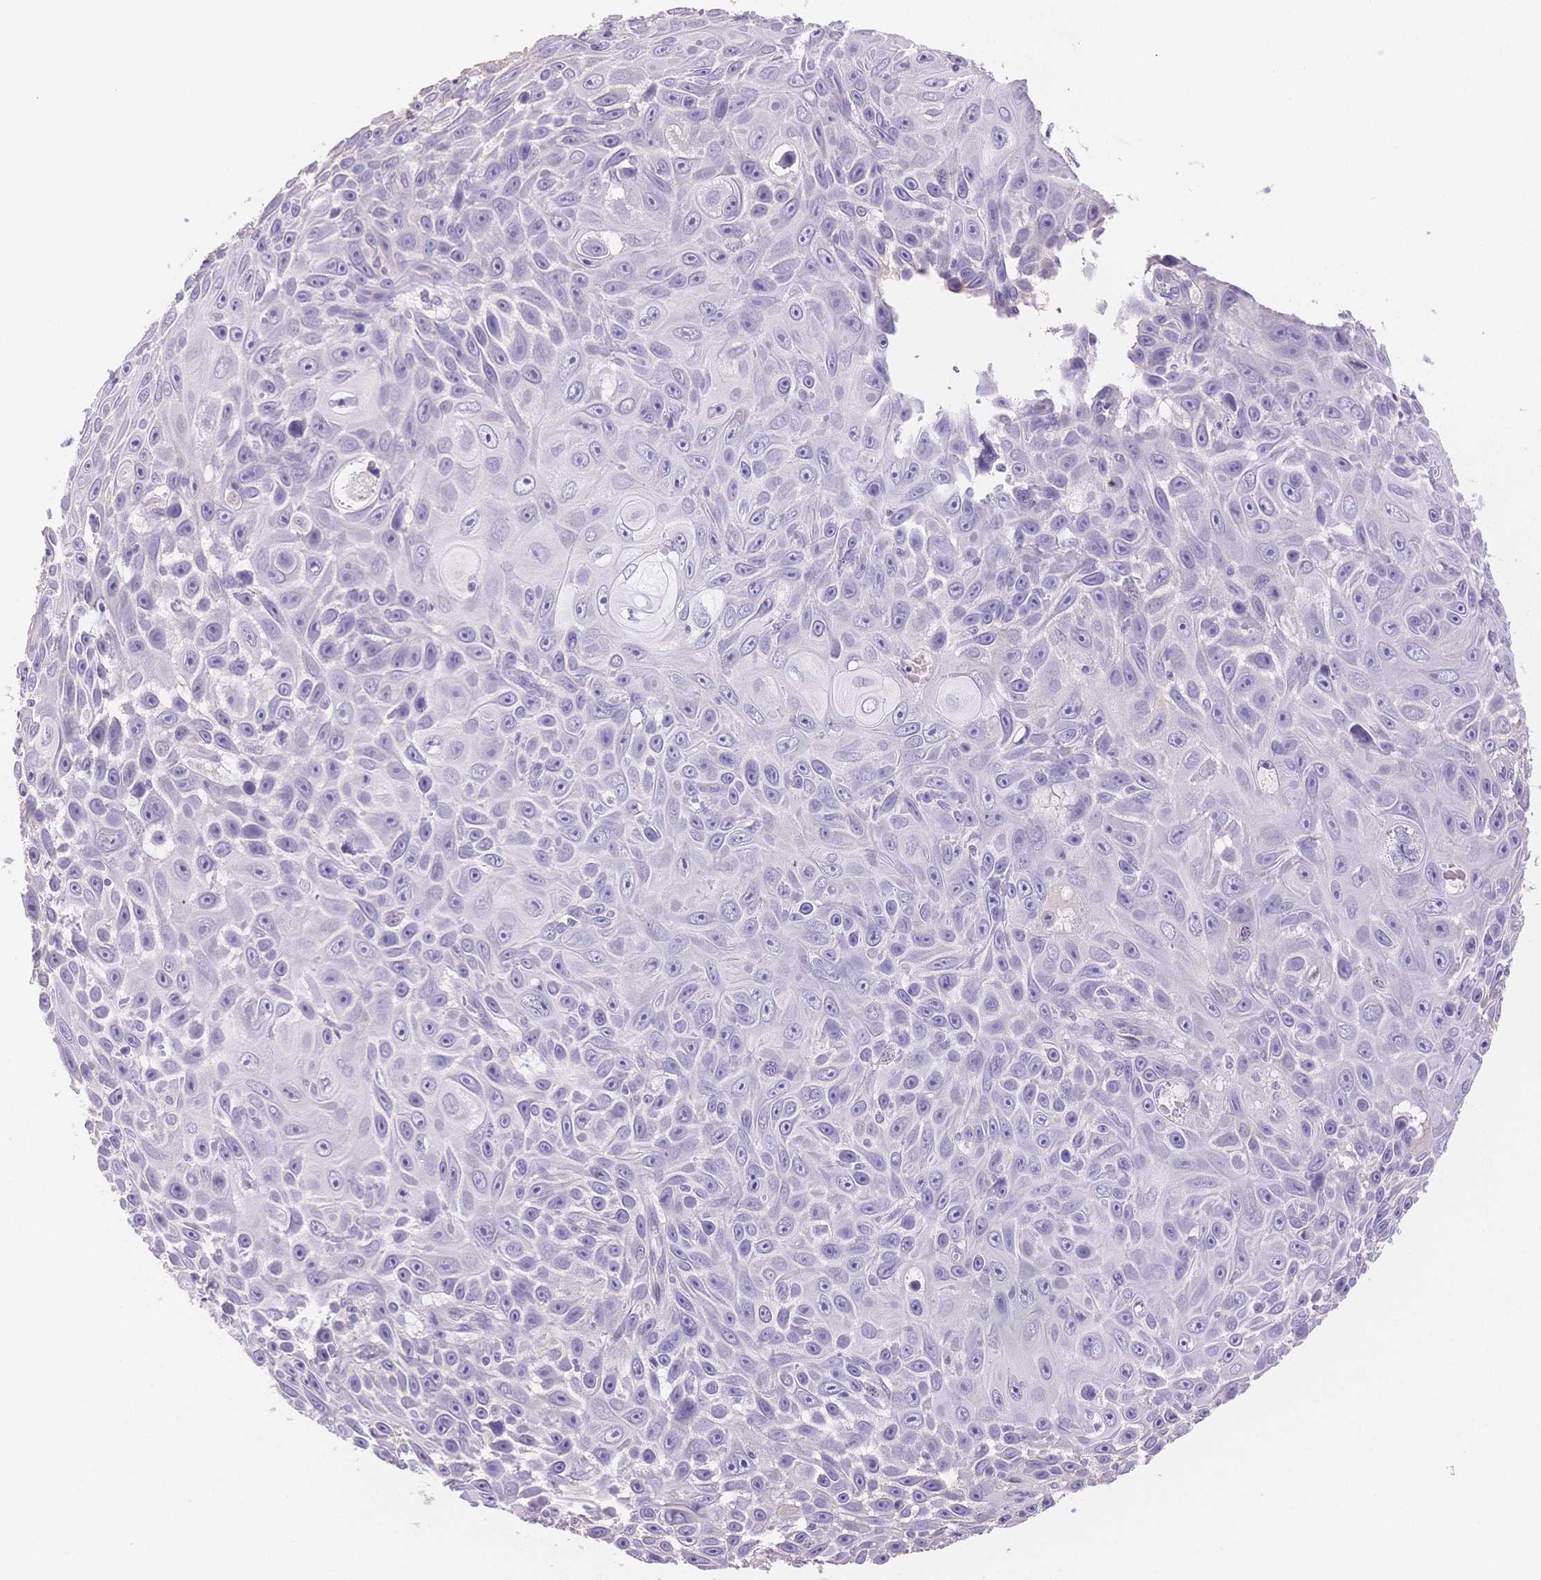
{"staining": {"intensity": "negative", "quantity": "none", "location": "none"}, "tissue": "skin cancer", "cell_type": "Tumor cells", "image_type": "cancer", "snomed": [{"axis": "morphology", "description": "Squamous cell carcinoma, NOS"}, {"axis": "topography", "description": "Skin"}], "caption": "The image reveals no significant staining in tumor cells of skin squamous cell carcinoma. (IHC, brightfield microscopy, high magnification).", "gene": "MYOM1", "patient": {"sex": "male", "age": 82}}